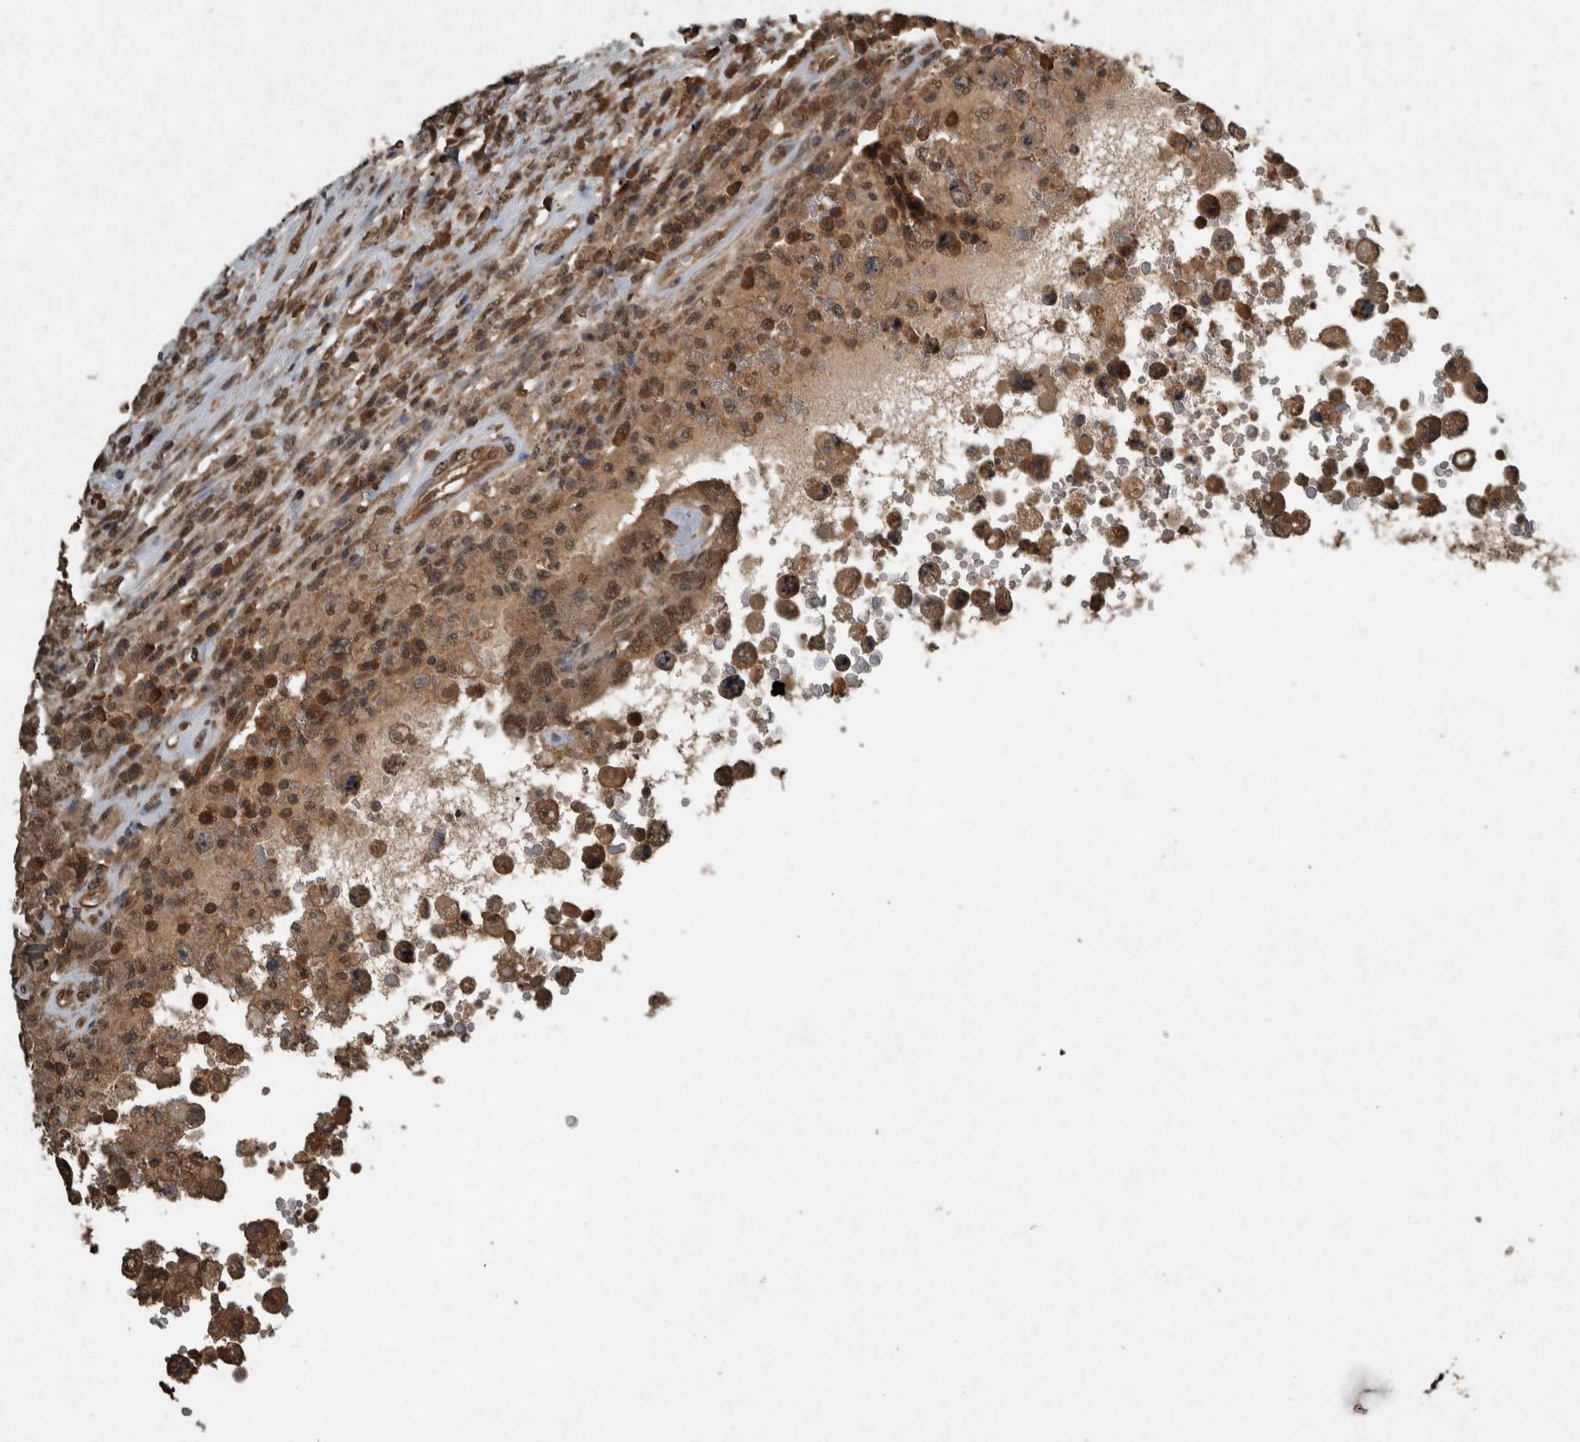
{"staining": {"intensity": "moderate", "quantity": ">75%", "location": "cytoplasmic/membranous,nuclear"}, "tissue": "testis cancer", "cell_type": "Tumor cells", "image_type": "cancer", "snomed": [{"axis": "morphology", "description": "Carcinoma, Embryonal, NOS"}, {"axis": "topography", "description": "Testis"}], "caption": "Immunohistochemistry (IHC) staining of embryonal carcinoma (testis), which displays medium levels of moderate cytoplasmic/membranous and nuclear expression in approximately >75% of tumor cells indicating moderate cytoplasmic/membranous and nuclear protein staining. The staining was performed using DAB (3,3'-diaminobenzidine) (brown) for protein detection and nuclei were counterstained in hematoxylin (blue).", "gene": "ARHGEF12", "patient": {"sex": "male", "age": 26}}